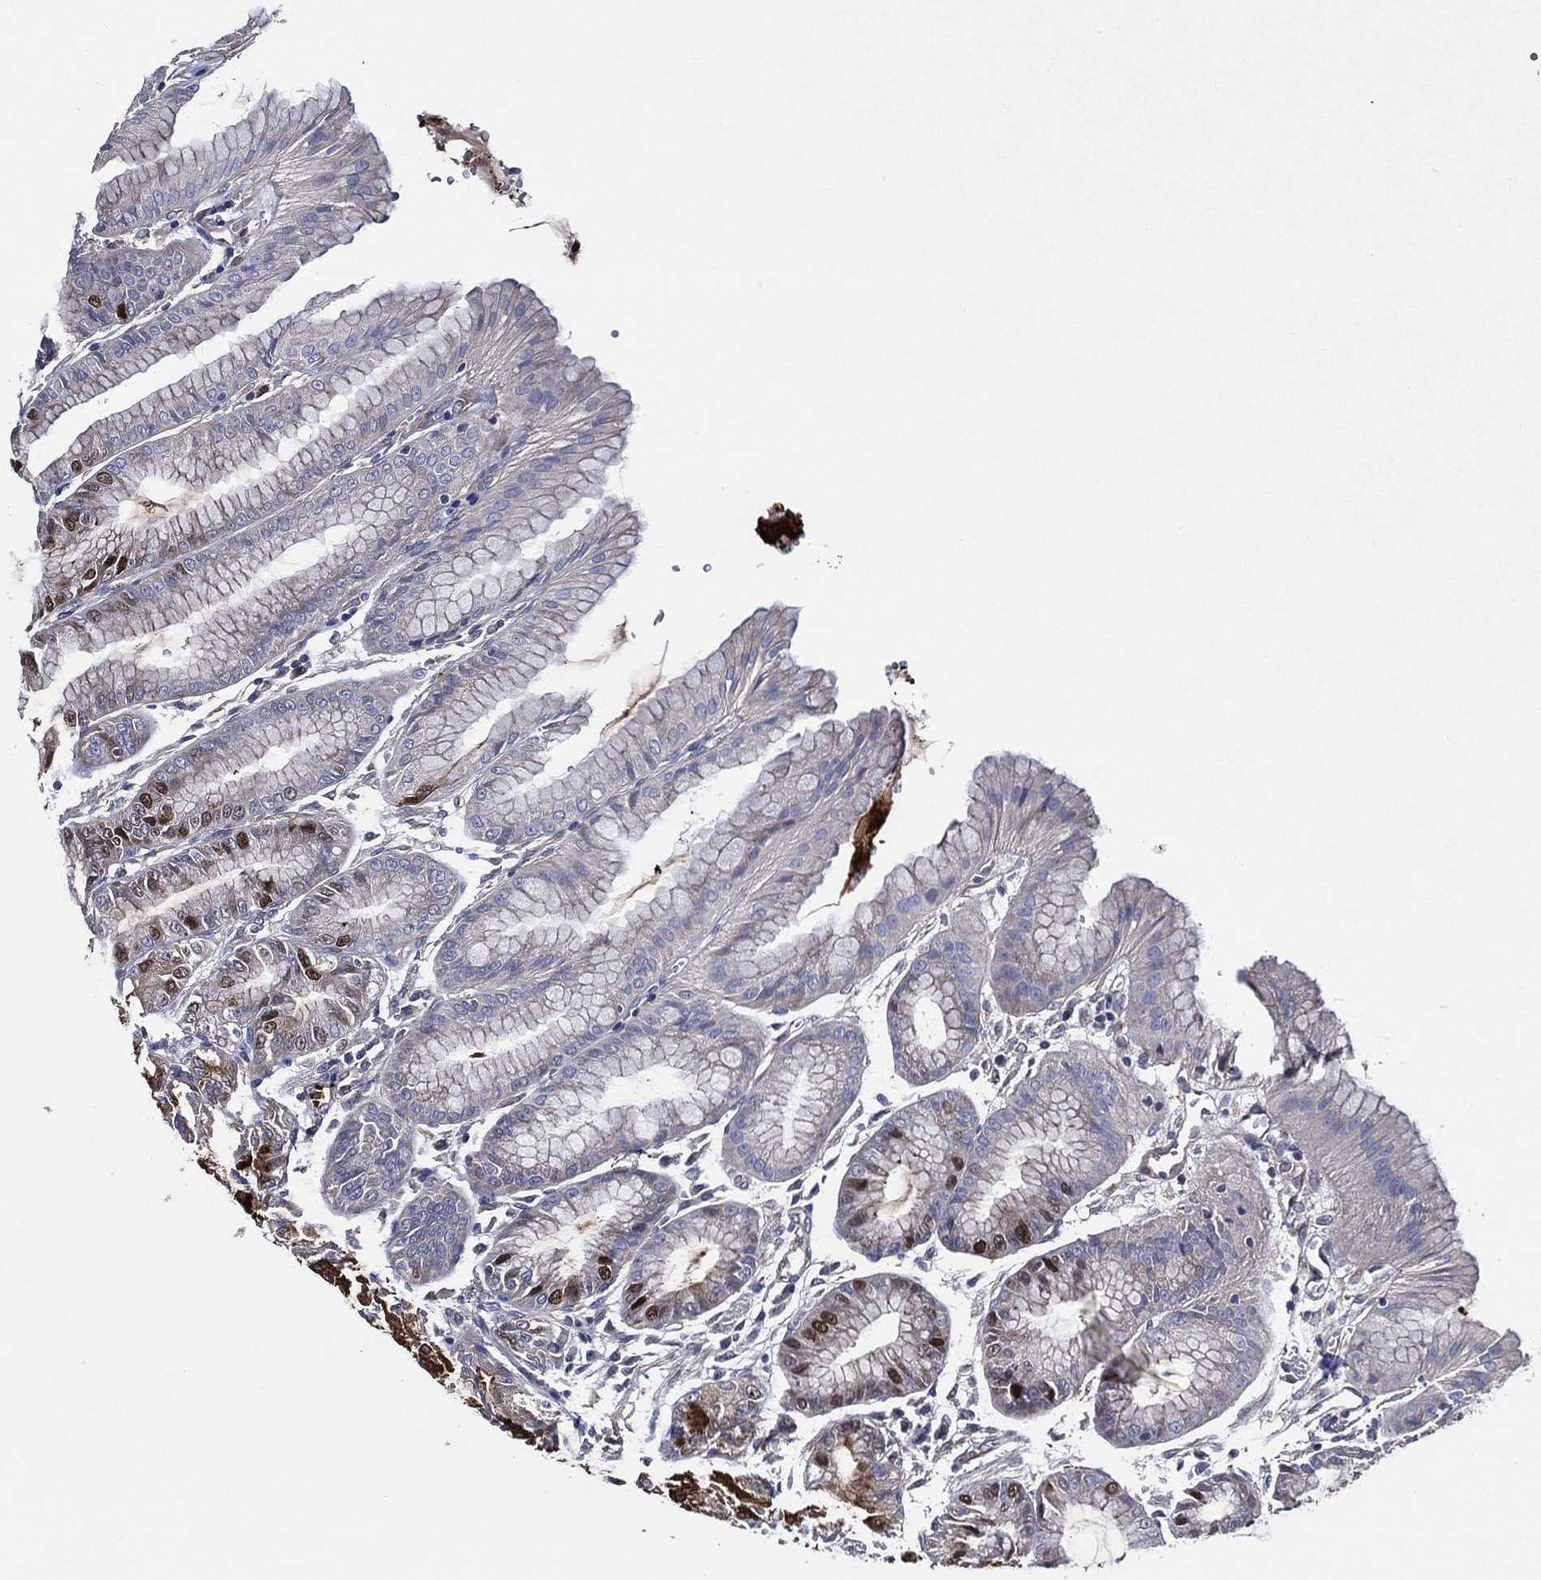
{"staining": {"intensity": "strong", "quantity": "25%-75%", "location": "cytoplasmic/membranous"}, "tissue": "stomach", "cell_type": "Glandular cells", "image_type": "normal", "snomed": [{"axis": "morphology", "description": "Normal tissue, NOS"}, {"axis": "topography", "description": "Stomach, lower"}], "caption": "Benign stomach was stained to show a protein in brown. There is high levels of strong cytoplasmic/membranous expression in approximately 25%-75% of glandular cells. Using DAB (brown) and hematoxylin (blue) stains, captured at high magnification using brightfield microscopy.", "gene": "KIF20B", "patient": {"sex": "male", "age": 71}}